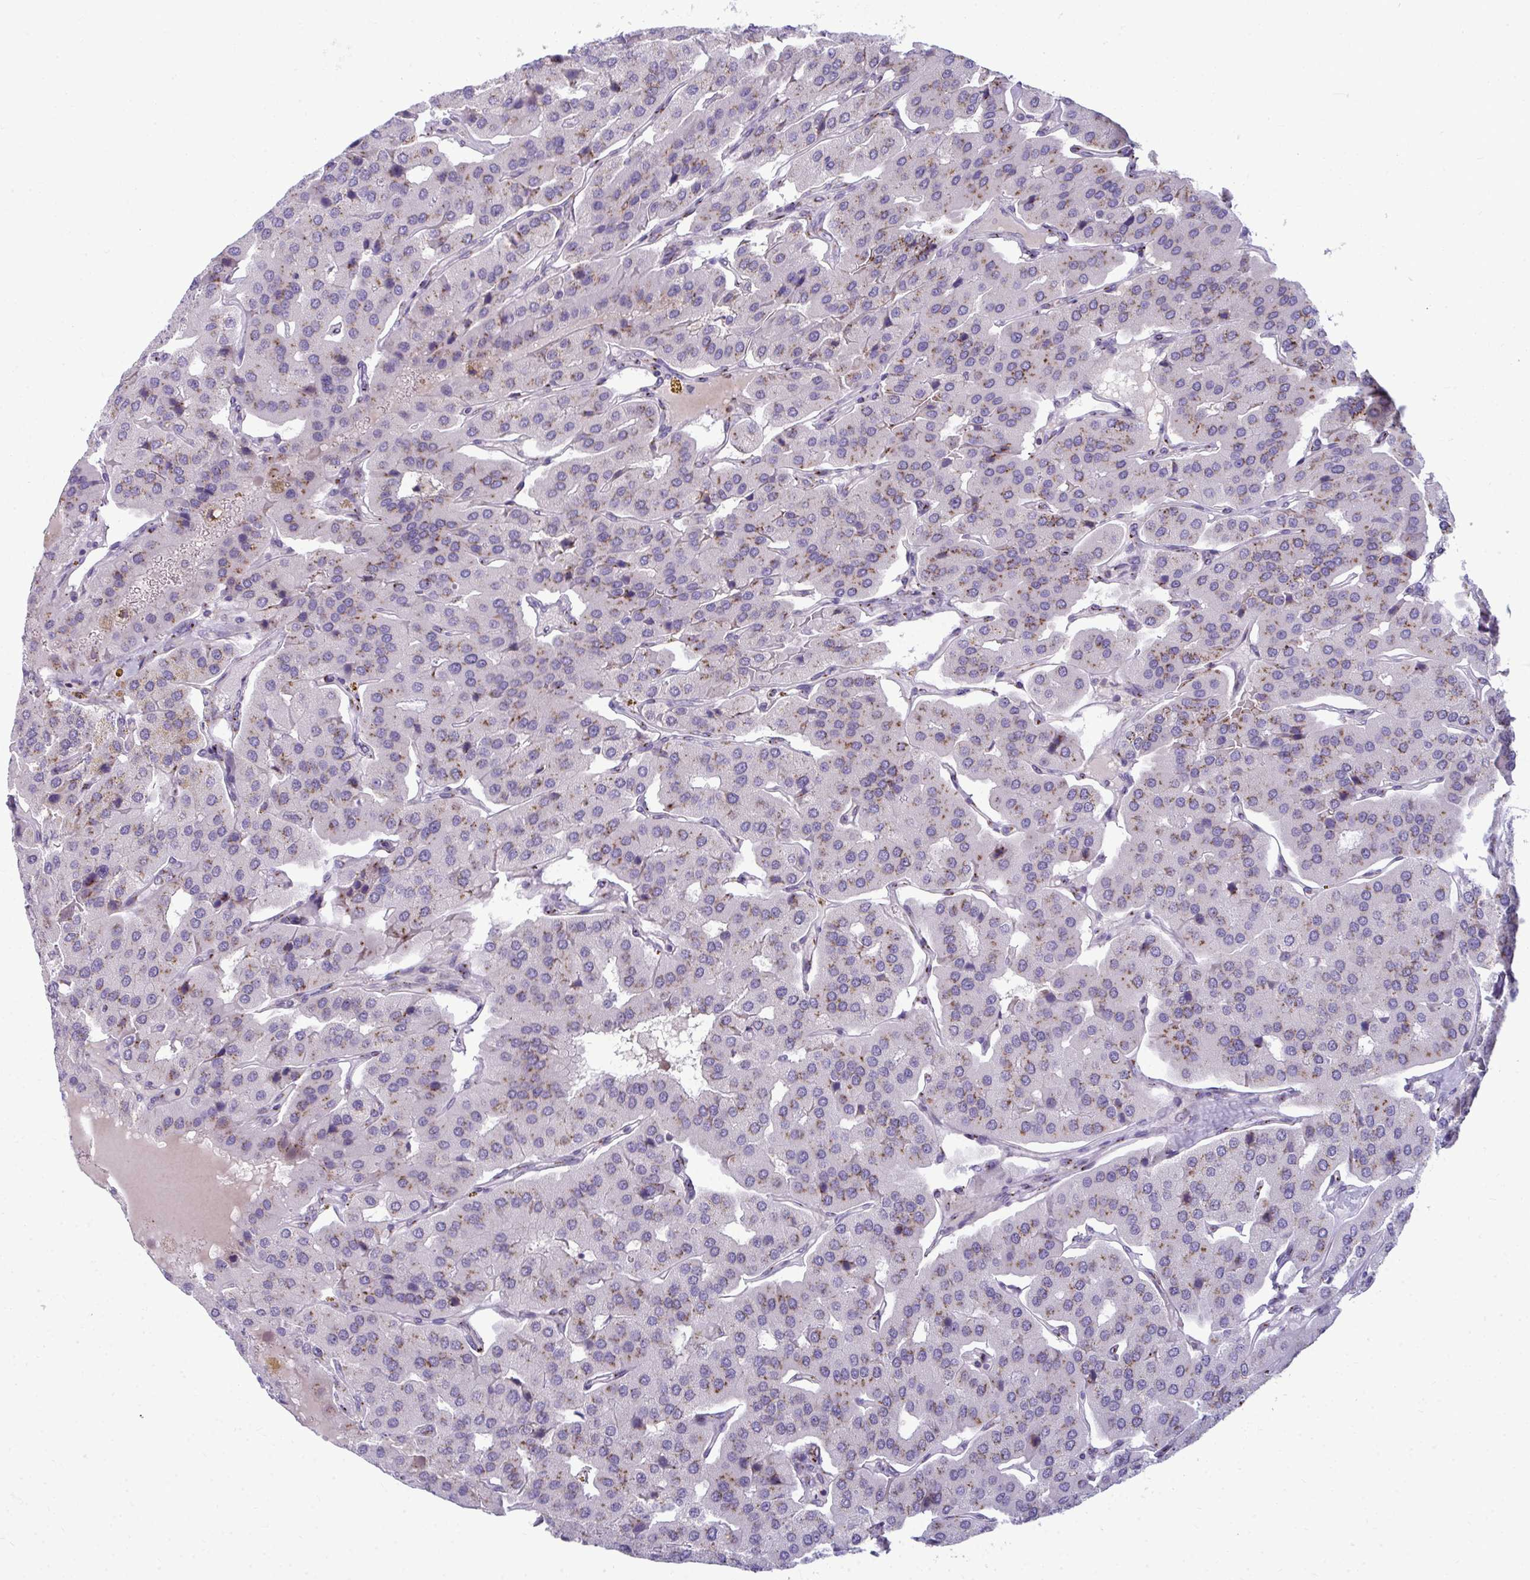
{"staining": {"intensity": "weak", "quantity": "25%-75%", "location": "cytoplasmic/membranous"}, "tissue": "parathyroid gland", "cell_type": "Glandular cells", "image_type": "normal", "snomed": [{"axis": "morphology", "description": "Normal tissue, NOS"}, {"axis": "morphology", "description": "Adenoma, NOS"}, {"axis": "topography", "description": "Parathyroid gland"}], "caption": "IHC photomicrograph of unremarkable parathyroid gland: human parathyroid gland stained using immunohistochemistry (IHC) displays low levels of weak protein expression localized specifically in the cytoplasmic/membranous of glandular cells, appearing as a cytoplasmic/membranous brown color.", "gene": "DTX4", "patient": {"sex": "female", "age": 86}}